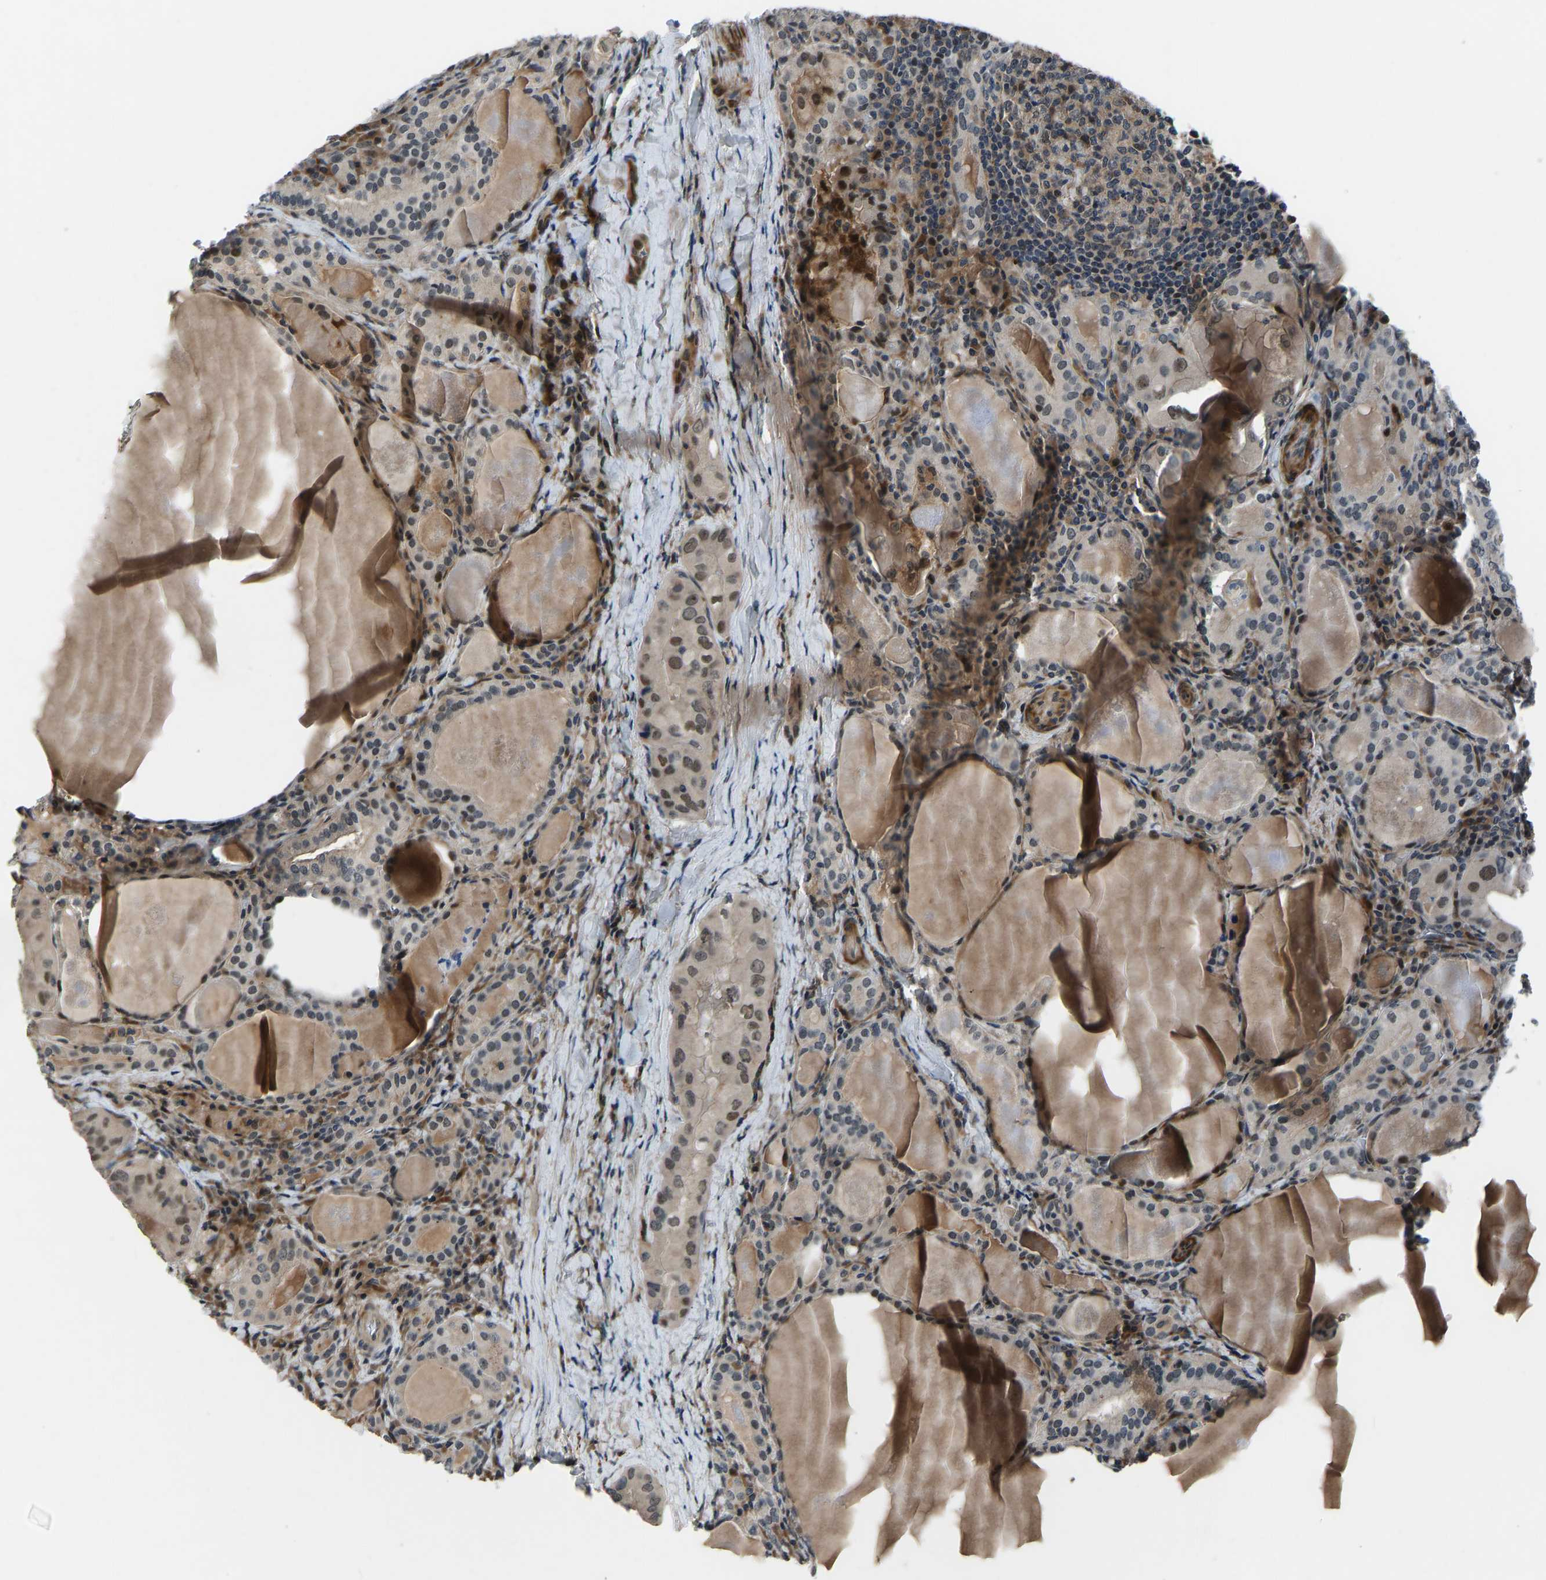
{"staining": {"intensity": "moderate", "quantity": "25%-75%", "location": "nuclear"}, "tissue": "thyroid cancer", "cell_type": "Tumor cells", "image_type": "cancer", "snomed": [{"axis": "morphology", "description": "Papillary adenocarcinoma, NOS"}, {"axis": "topography", "description": "Thyroid gland"}], "caption": "Brown immunohistochemical staining in papillary adenocarcinoma (thyroid) reveals moderate nuclear expression in about 25%-75% of tumor cells.", "gene": "RLIM", "patient": {"sex": "female", "age": 42}}